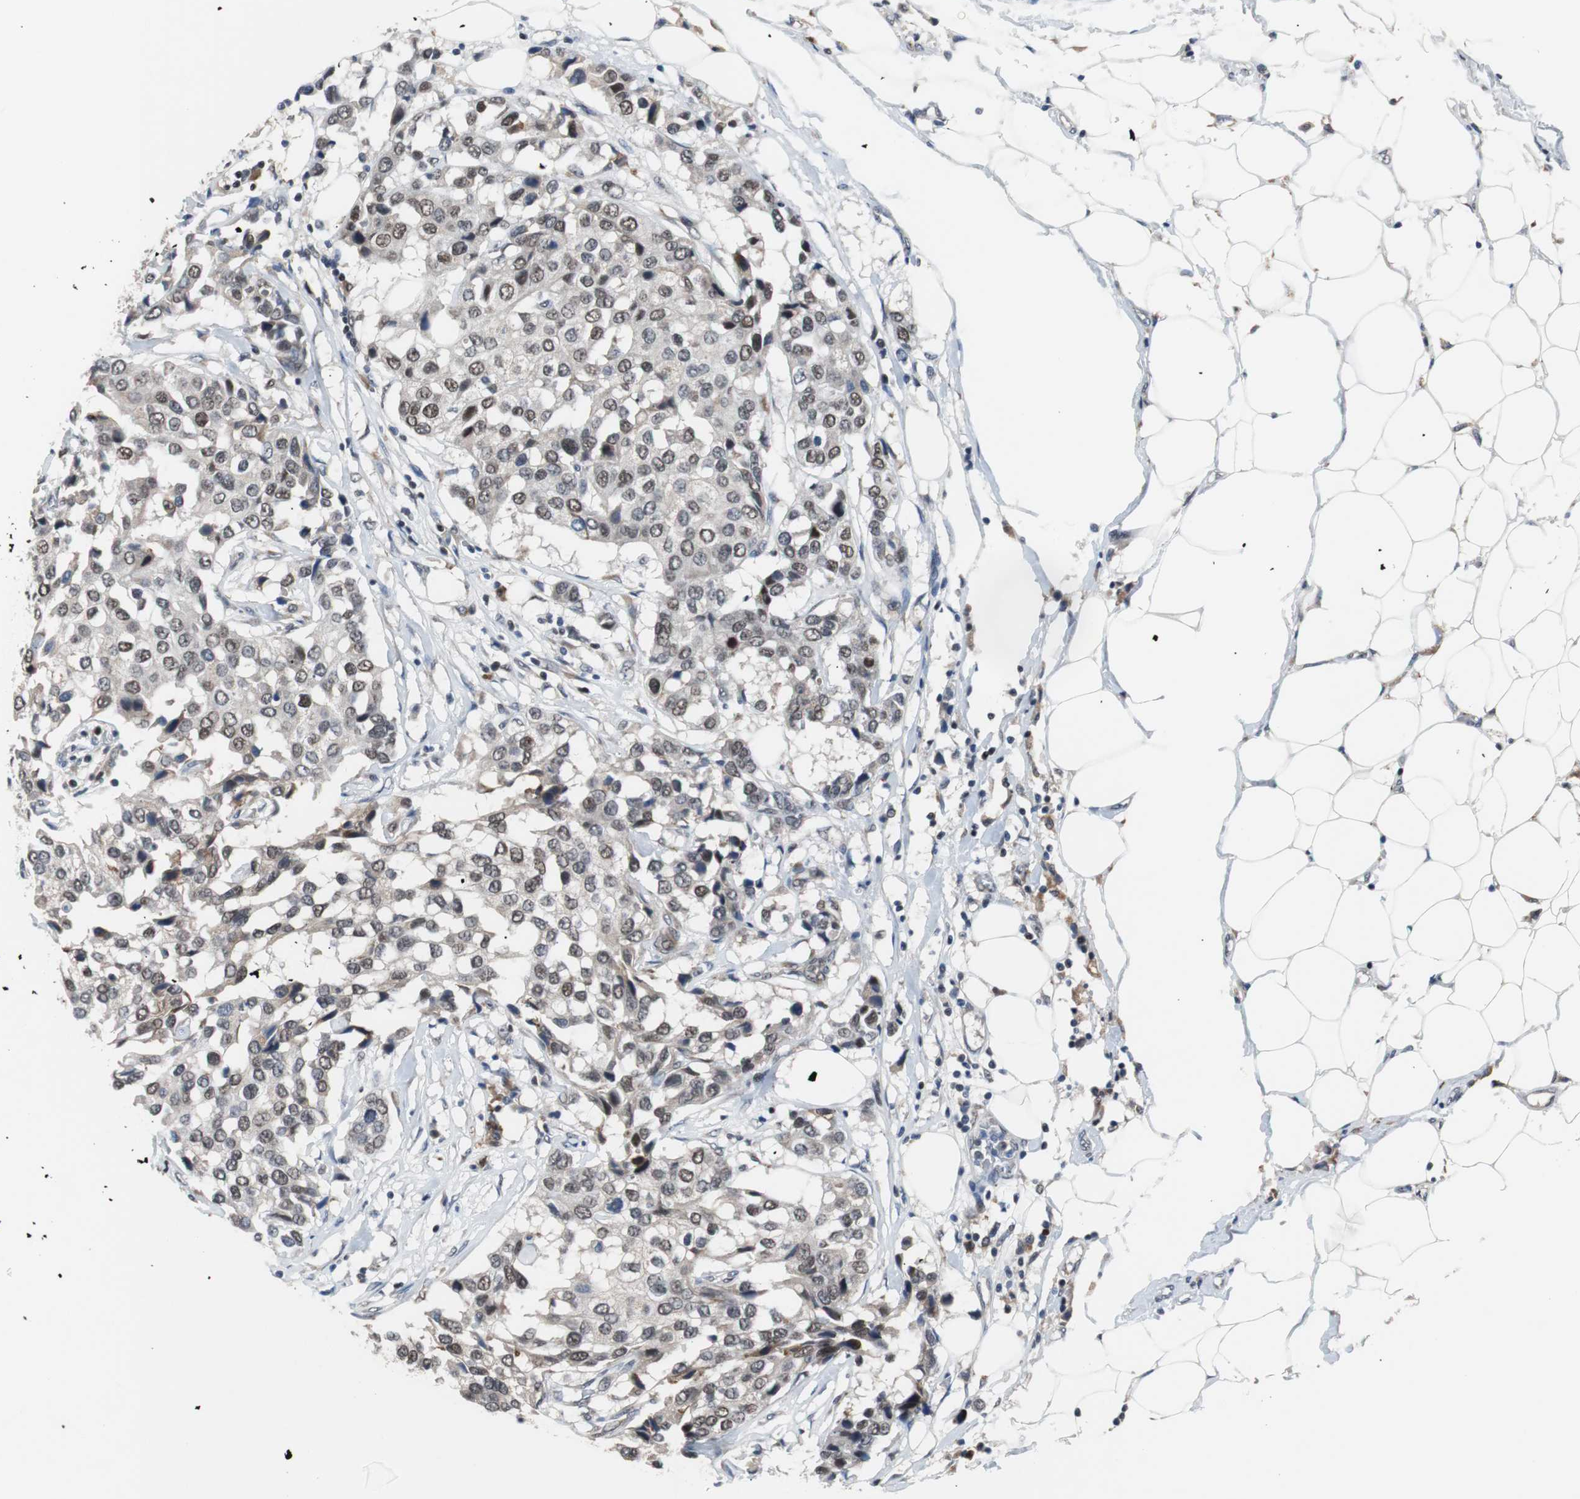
{"staining": {"intensity": "weak", "quantity": "25%-75%", "location": "nuclear"}, "tissue": "breast cancer", "cell_type": "Tumor cells", "image_type": "cancer", "snomed": [{"axis": "morphology", "description": "Duct carcinoma"}, {"axis": "topography", "description": "Breast"}], "caption": "IHC photomicrograph of neoplastic tissue: breast cancer (intraductal carcinoma) stained using immunohistochemistry reveals low levels of weak protein expression localized specifically in the nuclear of tumor cells, appearing as a nuclear brown color.", "gene": "USP28", "patient": {"sex": "female", "age": 80}}